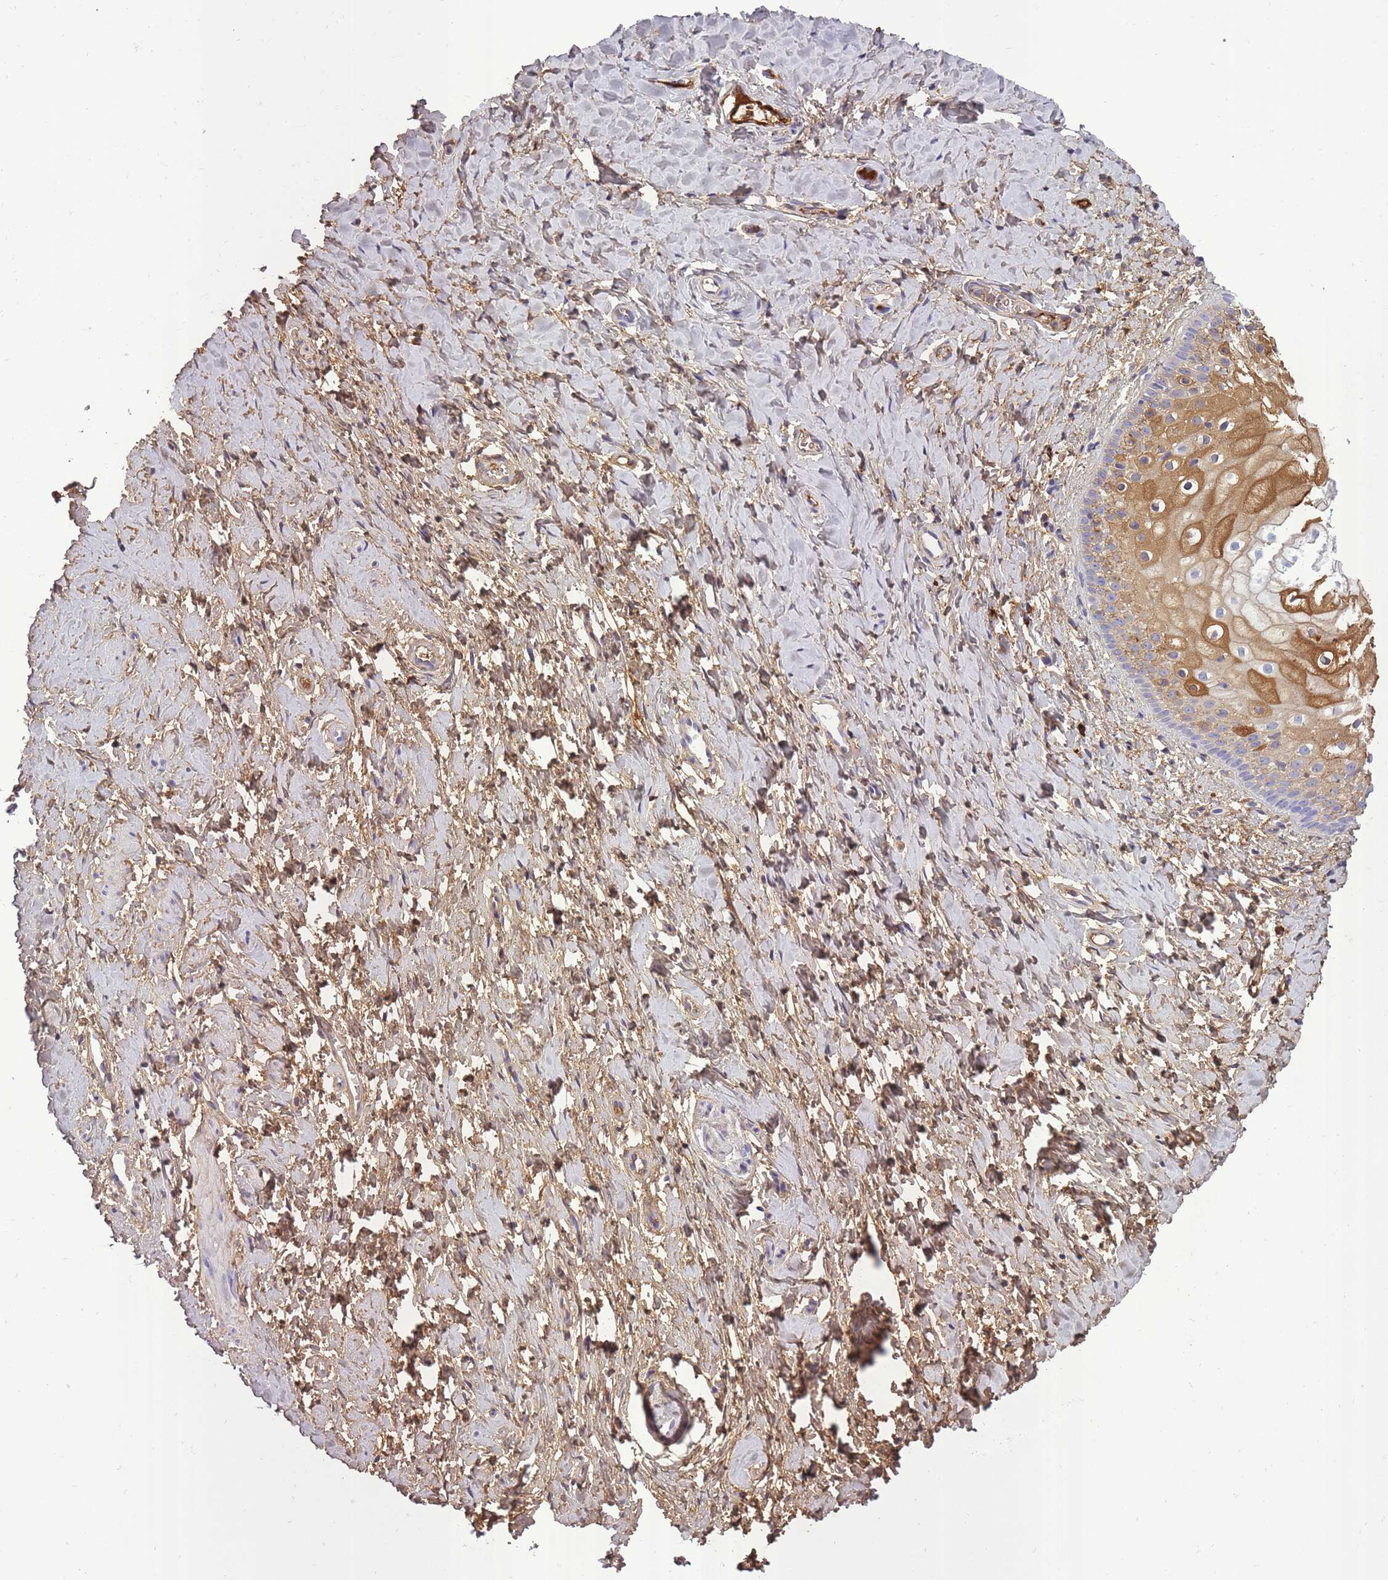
{"staining": {"intensity": "moderate", "quantity": "<25%", "location": "cytoplasmic/membranous"}, "tissue": "vagina", "cell_type": "Squamous epithelial cells", "image_type": "normal", "snomed": [{"axis": "morphology", "description": "Normal tissue, NOS"}, {"axis": "topography", "description": "Vagina"}], "caption": "Vagina stained with a brown dye reveals moderate cytoplasmic/membranous positive staining in approximately <25% of squamous epithelial cells.", "gene": "IGKV1", "patient": {"sex": "female", "age": 56}}